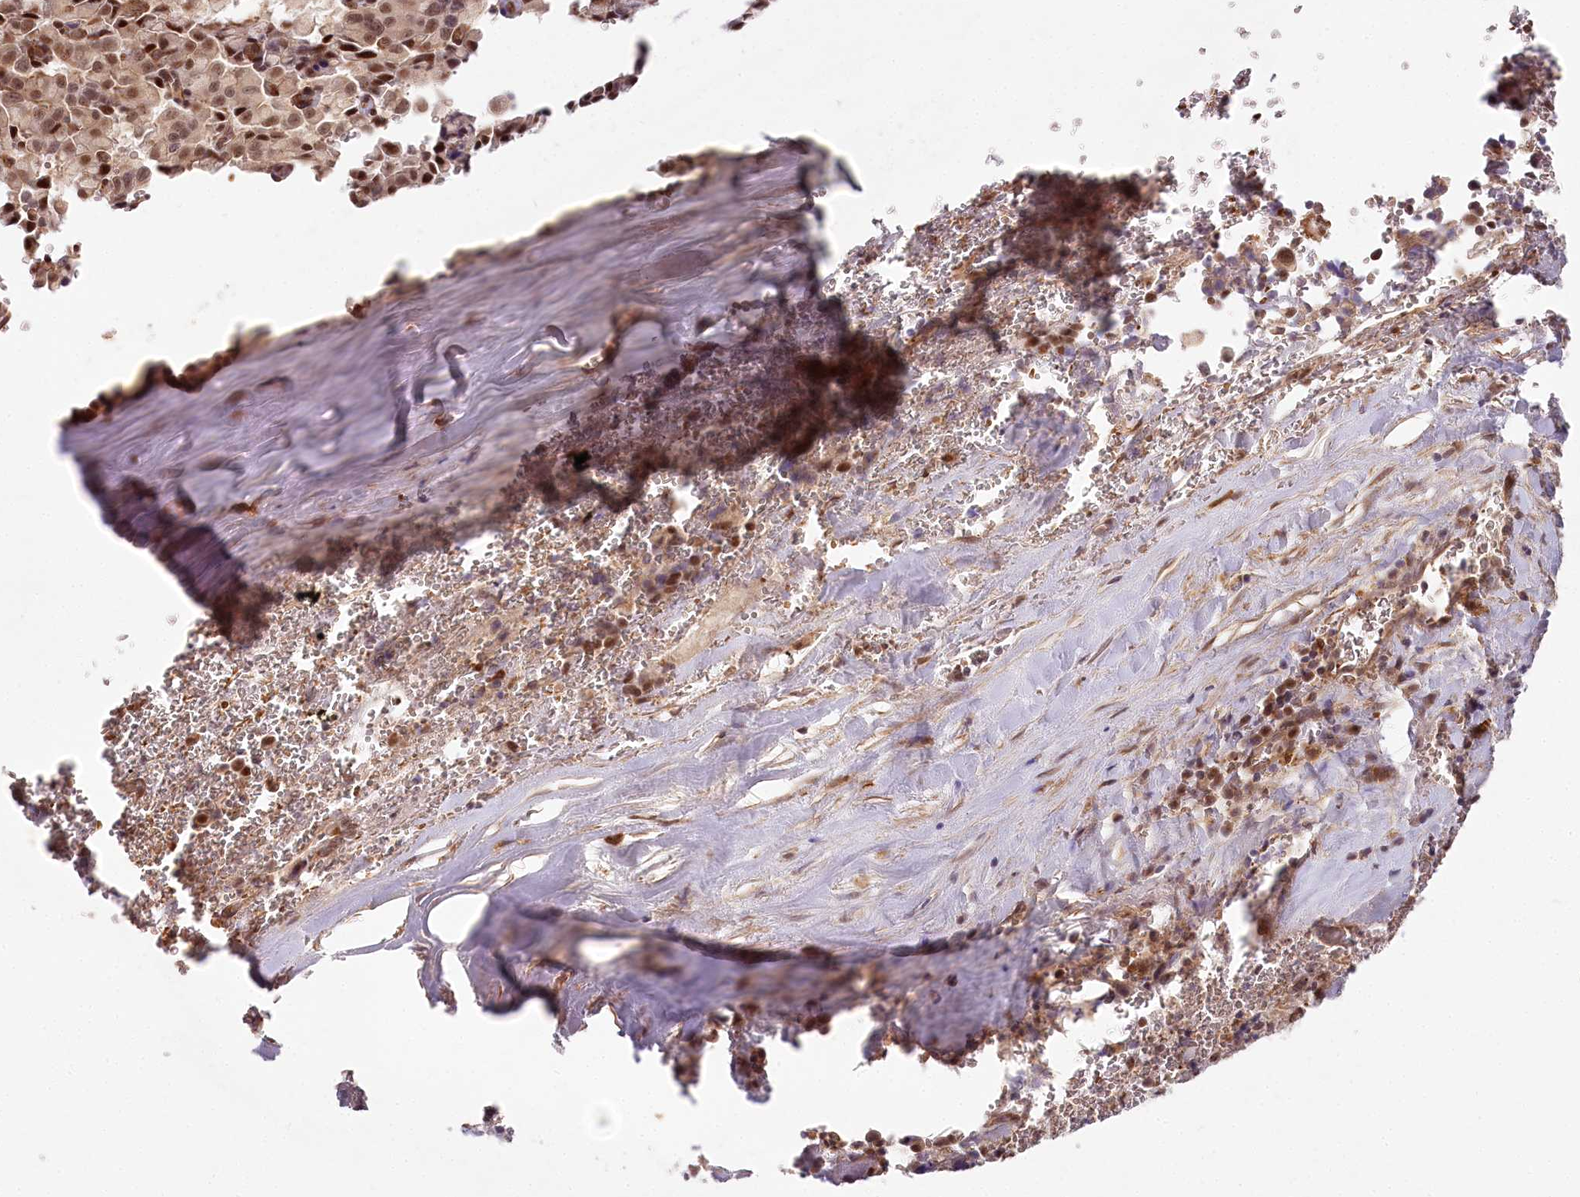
{"staining": {"intensity": "moderate", "quantity": ">75%", "location": "nuclear"}, "tissue": "pancreatic cancer", "cell_type": "Tumor cells", "image_type": "cancer", "snomed": [{"axis": "morphology", "description": "Adenocarcinoma, NOS"}, {"axis": "topography", "description": "Pancreas"}], "caption": "Pancreatic cancer stained with DAB IHC reveals medium levels of moderate nuclear positivity in approximately >75% of tumor cells.", "gene": "TUBGCP2", "patient": {"sex": "male", "age": 65}}